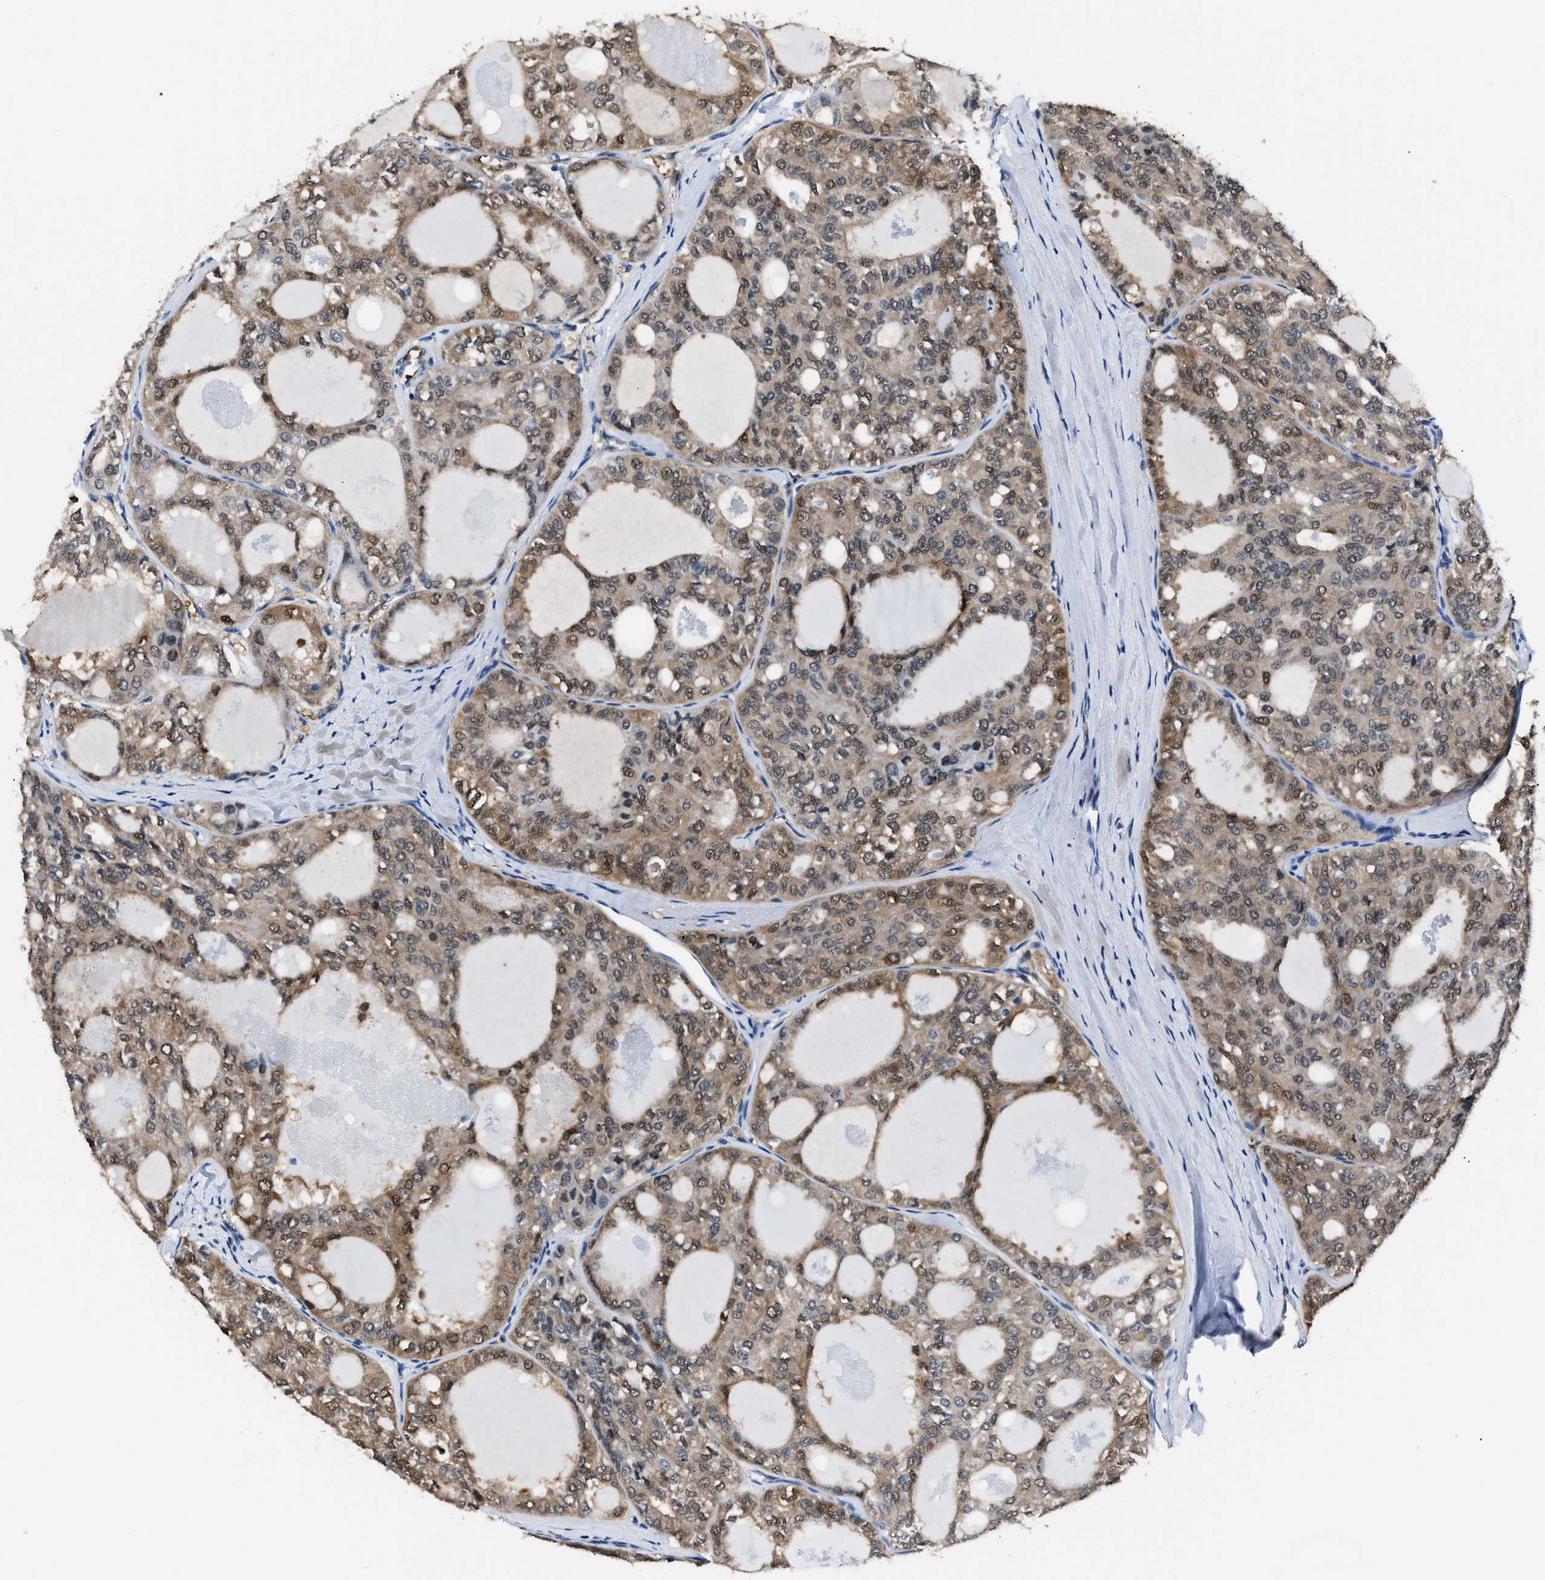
{"staining": {"intensity": "moderate", "quantity": "25%-75%", "location": "cytoplasmic/membranous,nuclear"}, "tissue": "thyroid cancer", "cell_type": "Tumor cells", "image_type": "cancer", "snomed": [{"axis": "morphology", "description": "Follicular adenoma carcinoma, NOS"}, {"axis": "topography", "description": "Thyroid gland"}], "caption": "A medium amount of moderate cytoplasmic/membranous and nuclear staining is seen in approximately 25%-75% of tumor cells in thyroid cancer tissue.", "gene": "PPA1", "patient": {"sex": "male", "age": 75}}